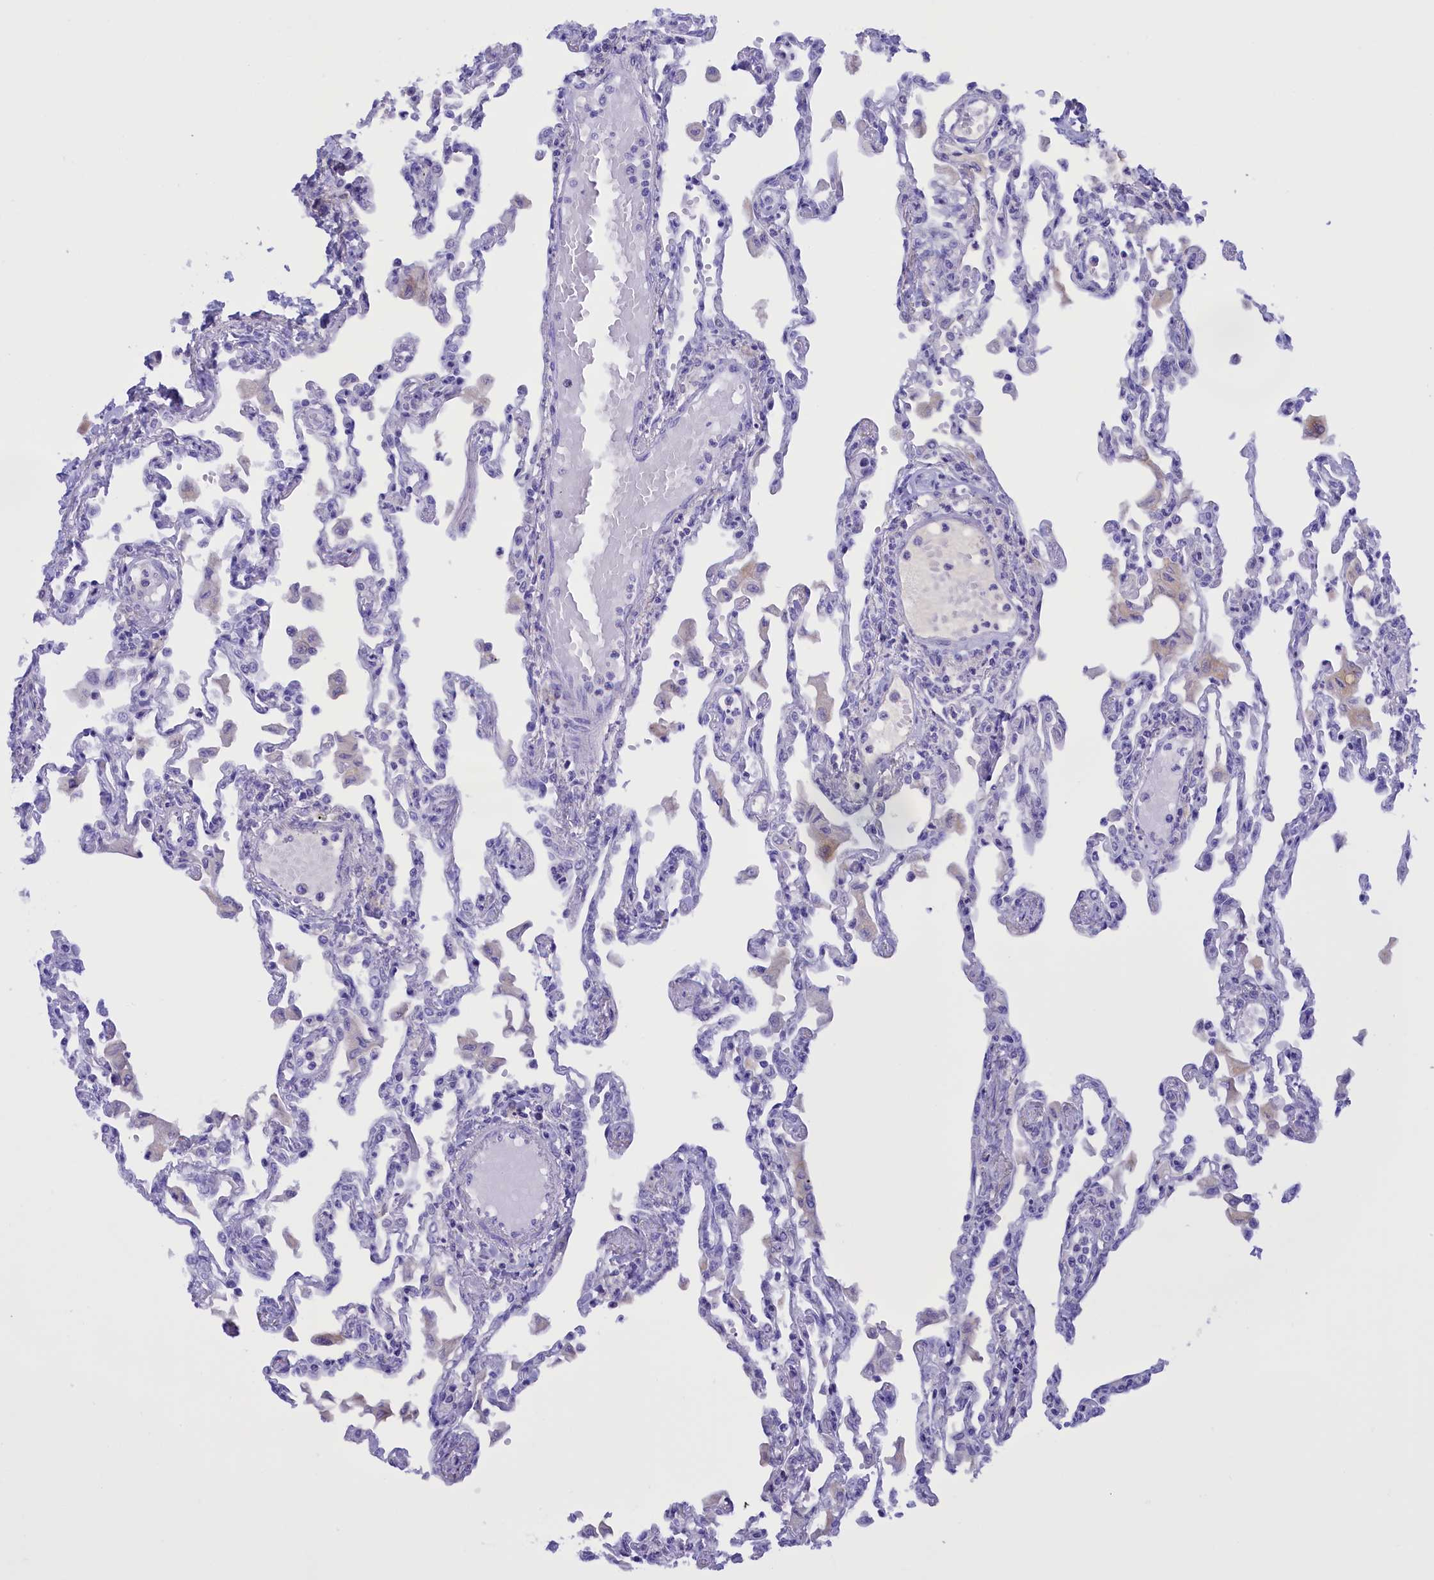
{"staining": {"intensity": "negative", "quantity": "none", "location": "none"}, "tissue": "lung", "cell_type": "Alveolar cells", "image_type": "normal", "snomed": [{"axis": "morphology", "description": "Normal tissue, NOS"}, {"axis": "topography", "description": "Bronchus"}, {"axis": "topography", "description": "Lung"}], "caption": "Histopathology image shows no significant protein positivity in alveolar cells of normal lung. (DAB (3,3'-diaminobenzidine) immunohistochemistry, high magnification).", "gene": "PROK2", "patient": {"sex": "female", "age": 49}}